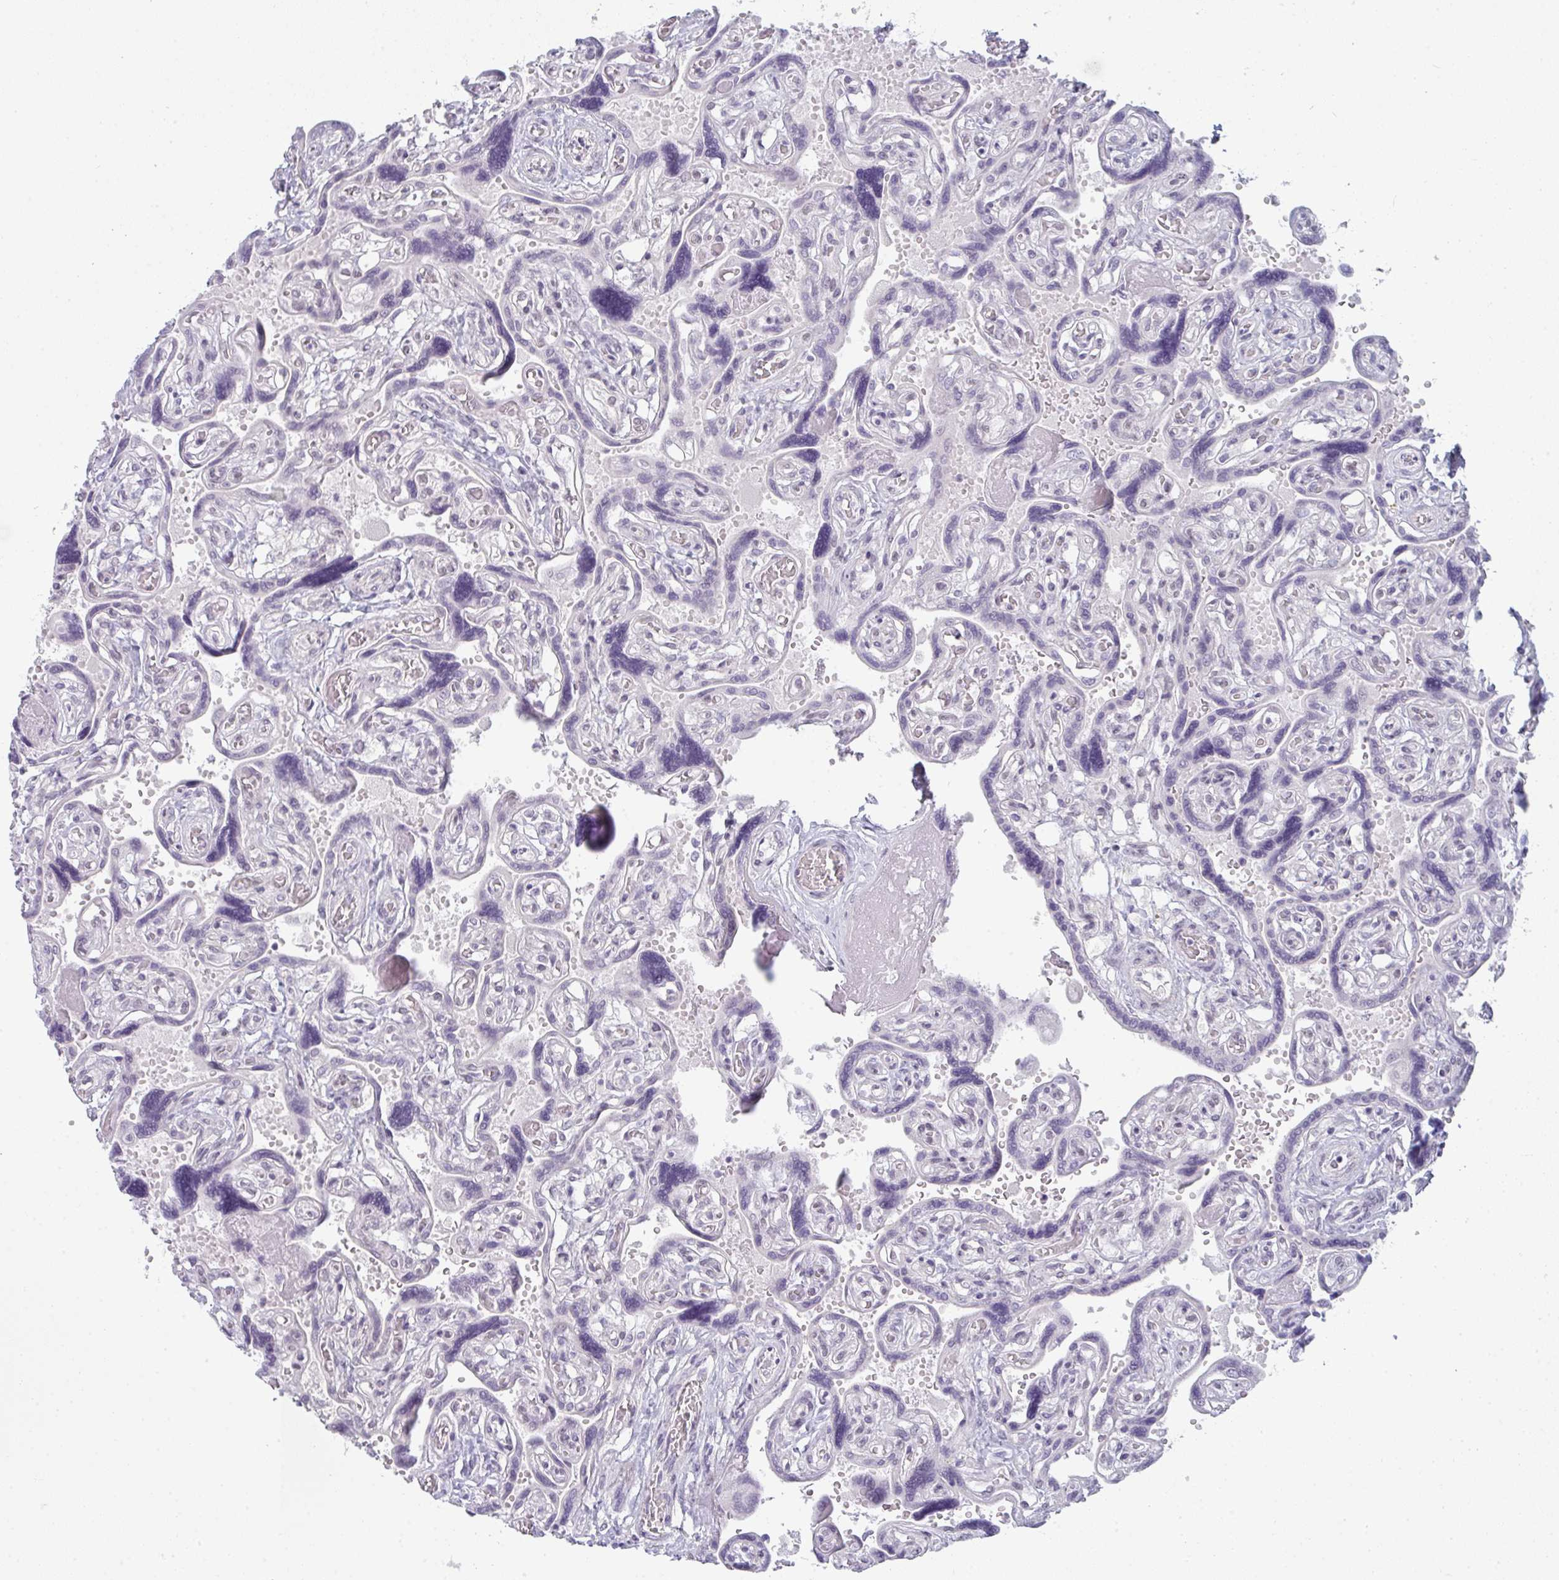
{"staining": {"intensity": "weak", "quantity": "25%-75%", "location": "nuclear"}, "tissue": "placenta", "cell_type": "Decidual cells", "image_type": "normal", "snomed": [{"axis": "morphology", "description": "Normal tissue, NOS"}, {"axis": "topography", "description": "Placenta"}], "caption": "Placenta stained with DAB immunohistochemistry (IHC) displays low levels of weak nuclear staining in about 25%-75% of decidual cells. (brown staining indicates protein expression, while blue staining denotes nuclei).", "gene": "TEX33", "patient": {"sex": "female", "age": 32}}